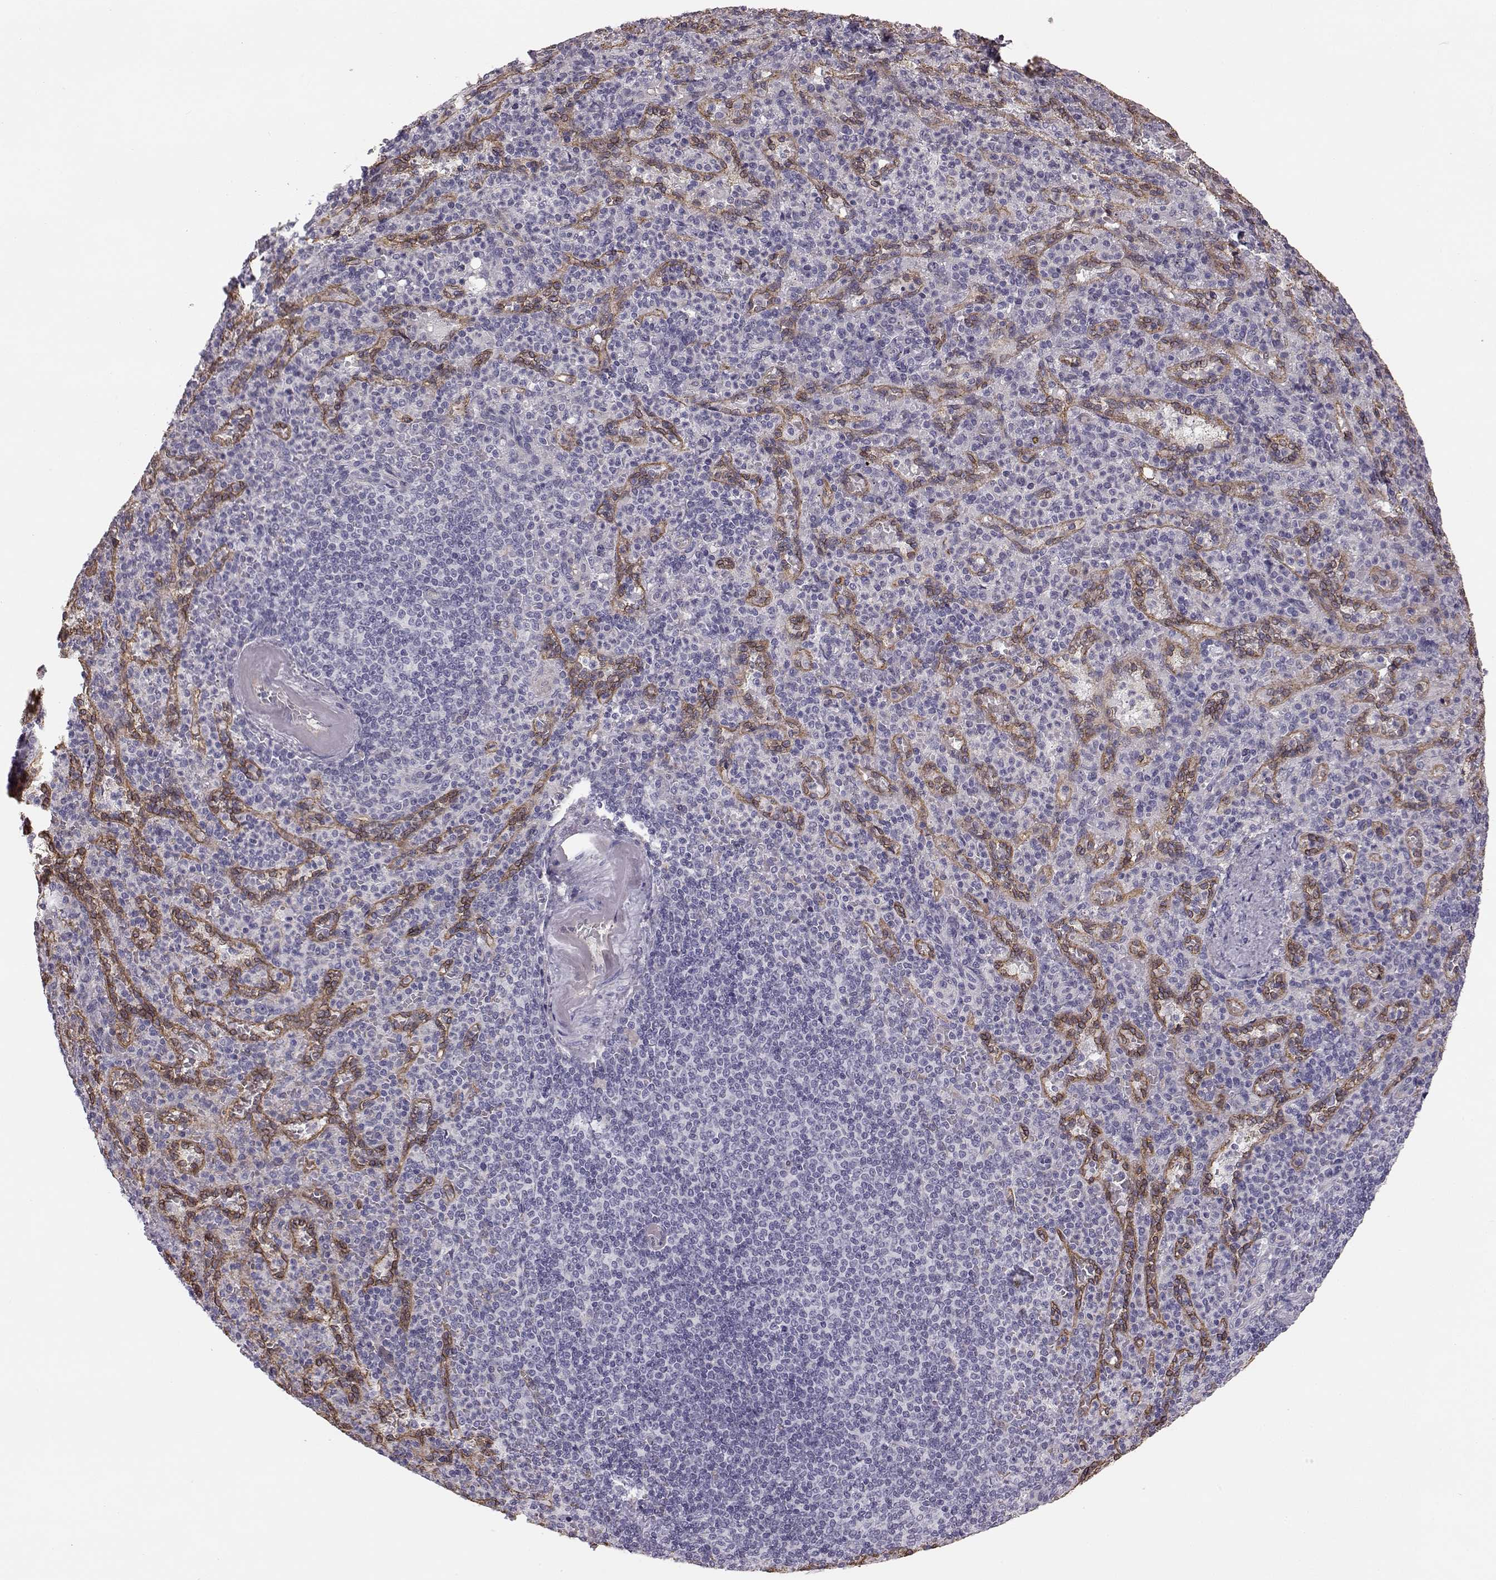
{"staining": {"intensity": "negative", "quantity": "none", "location": "none"}, "tissue": "spleen", "cell_type": "Cells in red pulp", "image_type": "normal", "snomed": [{"axis": "morphology", "description": "Normal tissue, NOS"}, {"axis": "topography", "description": "Spleen"}], "caption": "There is no significant positivity in cells in red pulp of spleen. (DAB immunohistochemistry (IHC) visualized using brightfield microscopy, high magnification).", "gene": "EIF4E1B", "patient": {"sex": "female", "age": 74}}